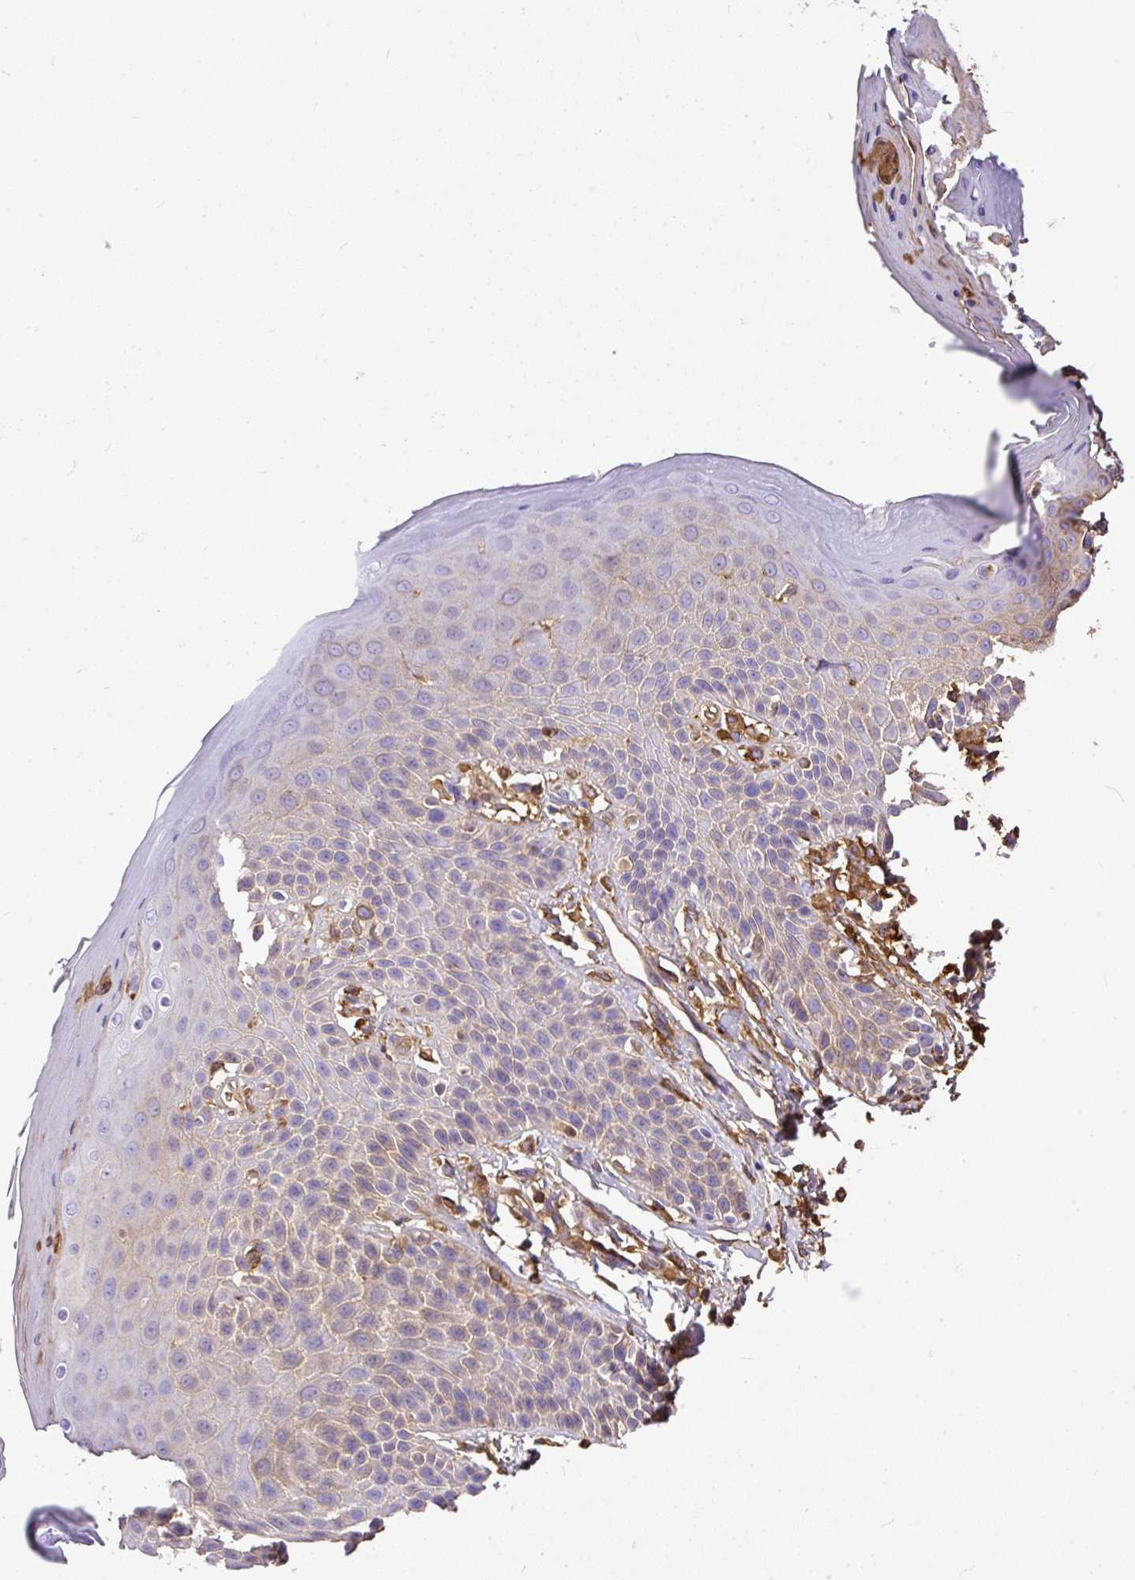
{"staining": {"intensity": "moderate", "quantity": "25%-75%", "location": "cytoplasmic/membranous"}, "tissue": "skin", "cell_type": "Epidermal cells", "image_type": "normal", "snomed": [{"axis": "morphology", "description": "Normal tissue, NOS"}, {"axis": "topography", "description": "Peripheral nerve tissue"}], "caption": "Benign skin exhibits moderate cytoplasmic/membranous staining in approximately 25%-75% of epidermal cells, visualized by immunohistochemistry.", "gene": "CLEC3B", "patient": {"sex": "male", "age": 51}}